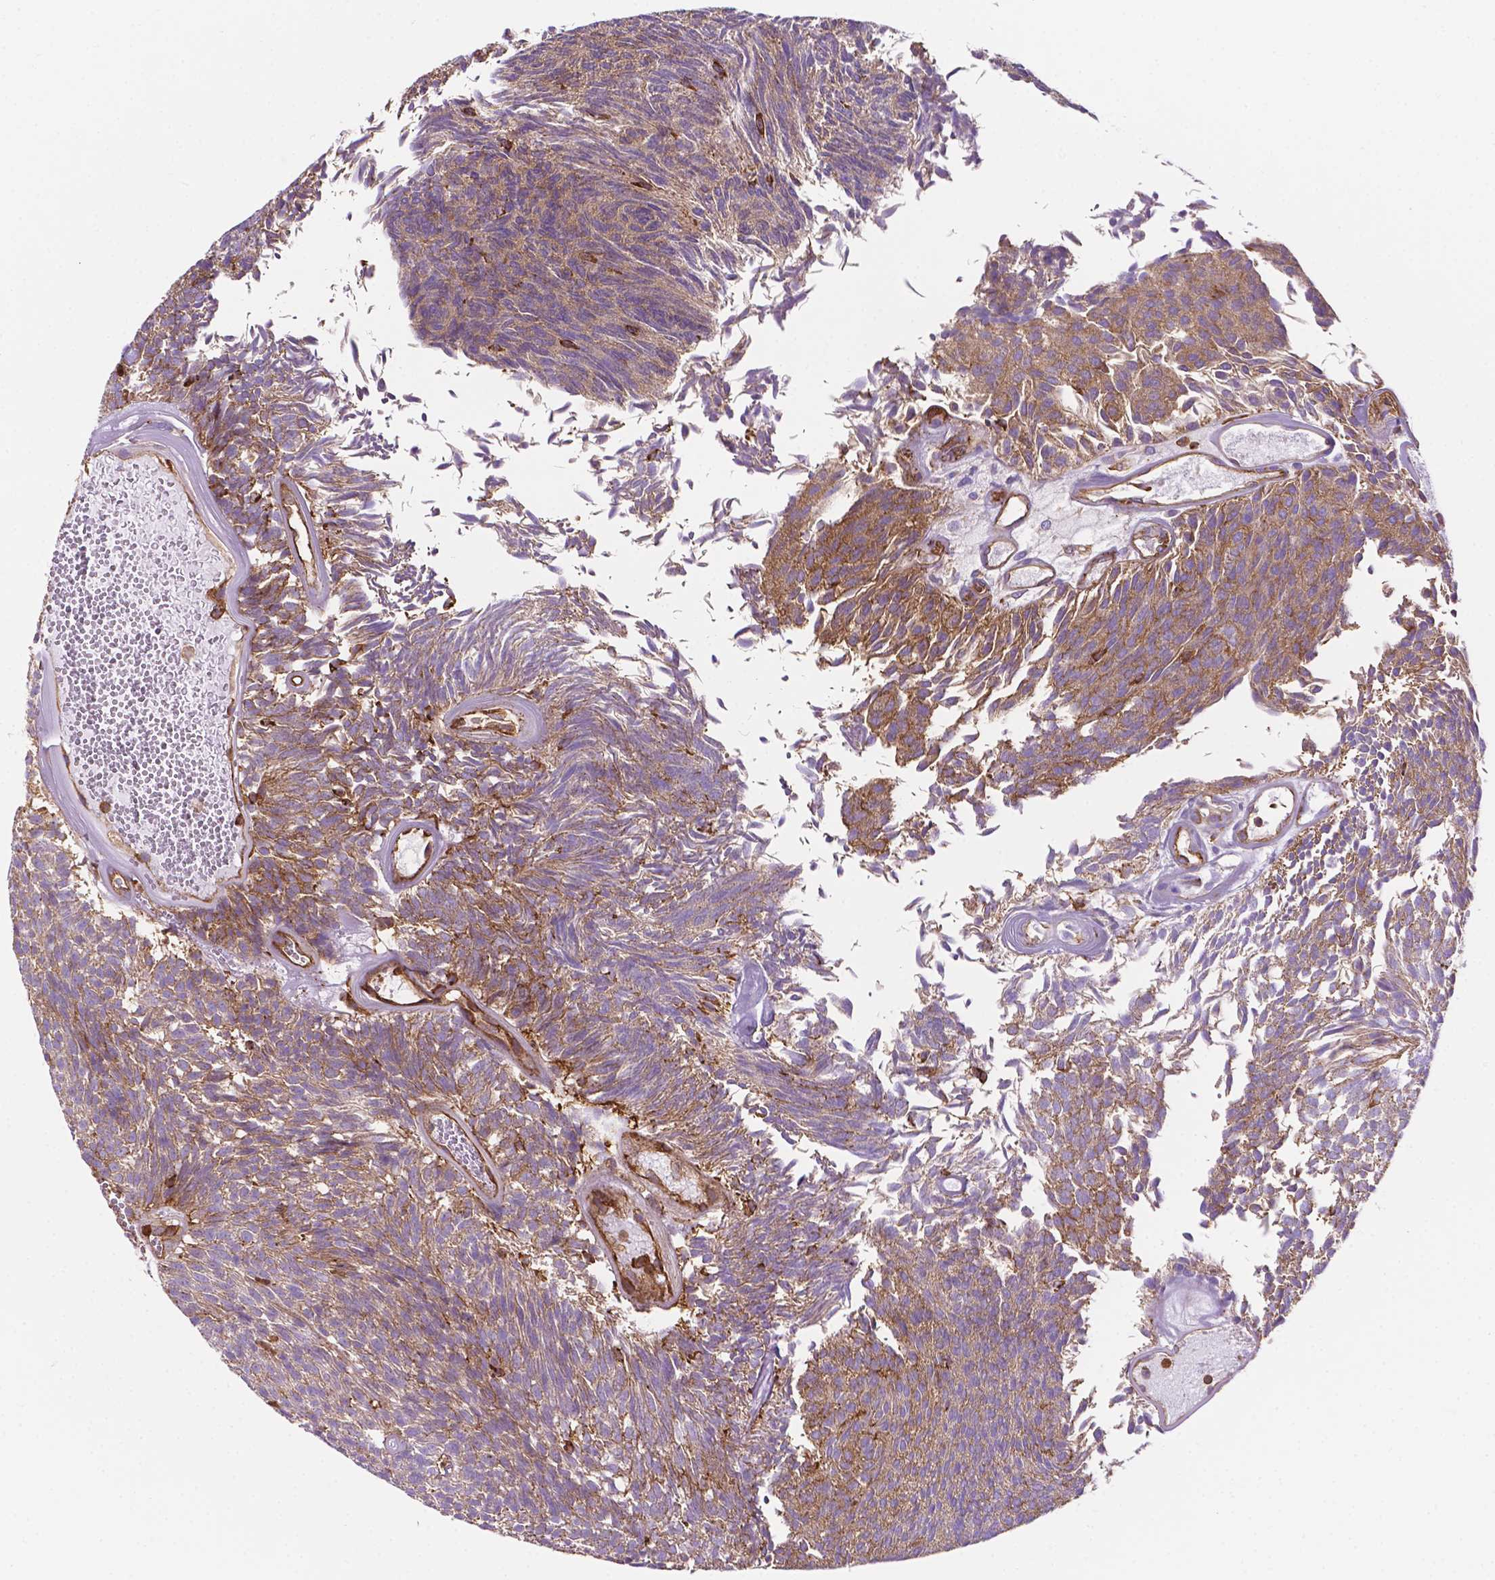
{"staining": {"intensity": "moderate", "quantity": "<25%", "location": "cytoplasmic/membranous"}, "tissue": "urothelial cancer", "cell_type": "Tumor cells", "image_type": "cancer", "snomed": [{"axis": "morphology", "description": "Urothelial carcinoma, Low grade"}, {"axis": "topography", "description": "Urinary bladder"}], "caption": "Protein expression by immunohistochemistry (IHC) shows moderate cytoplasmic/membranous staining in approximately <25% of tumor cells in urothelial cancer.", "gene": "DCN", "patient": {"sex": "male", "age": 77}}